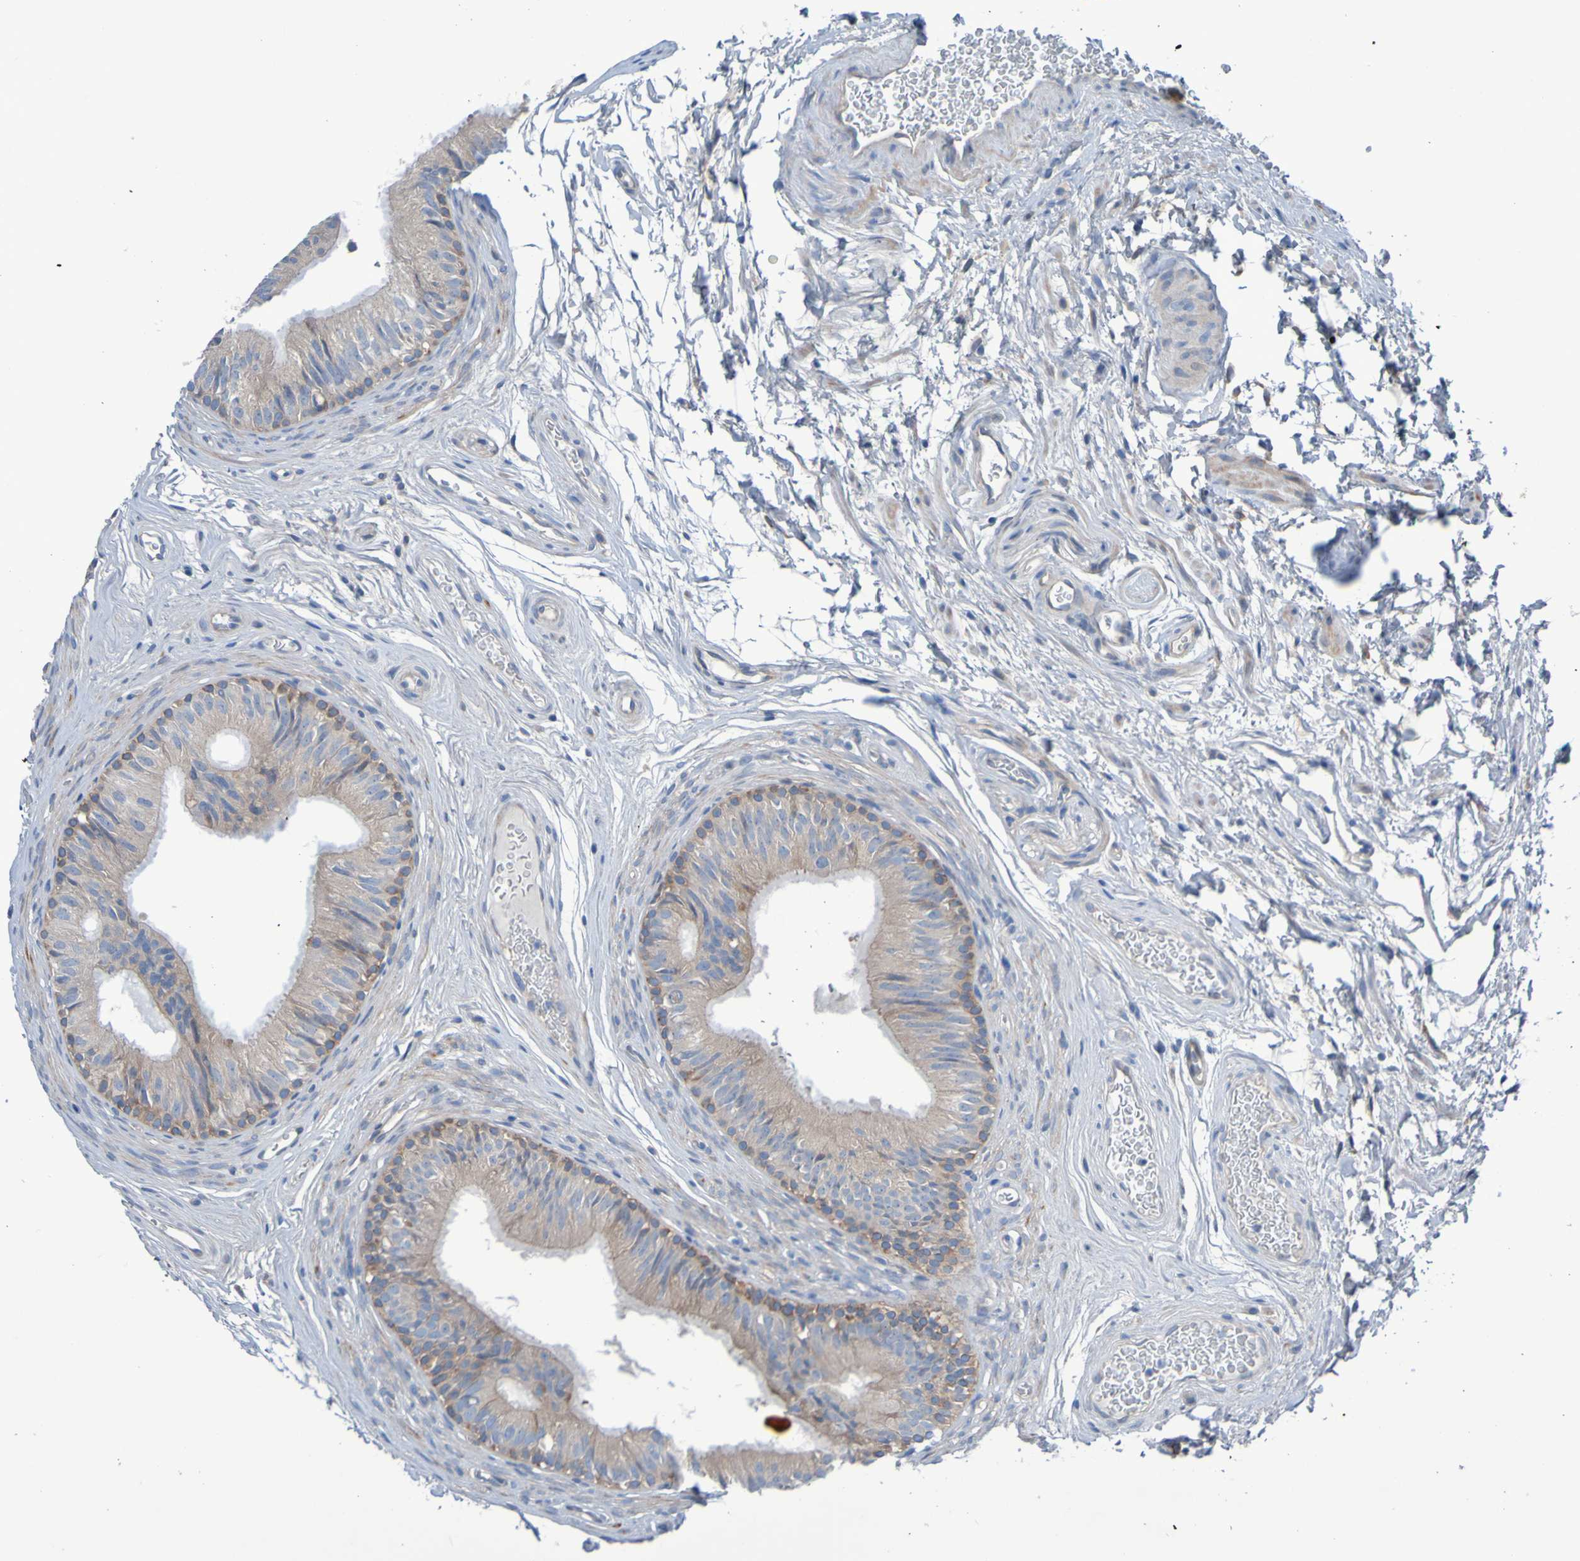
{"staining": {"intensity": "moderate", "quantity": "25%-75%", "location": "cytoplasmic/membranous"}, "tissue": "epididymis", "cell_type": "Glandular cells", "image_type": "normal", "snomed": [{"axis": "morphology", "description": "Normal tissue, NOS"}, {"axis": "topography", "description": "Epididymis"}], "caption": "An immunohistochemistry micrograph of benign tissue is shown. Protein staining in brown highlights moderate cytoplasmic/membranous positivity in epididymis within glandular cells. The protein is shown in brown color, while the nuclei are stained blue.", "gene": "NPRL3", "patient": {"sex": "male", "age": 36}}